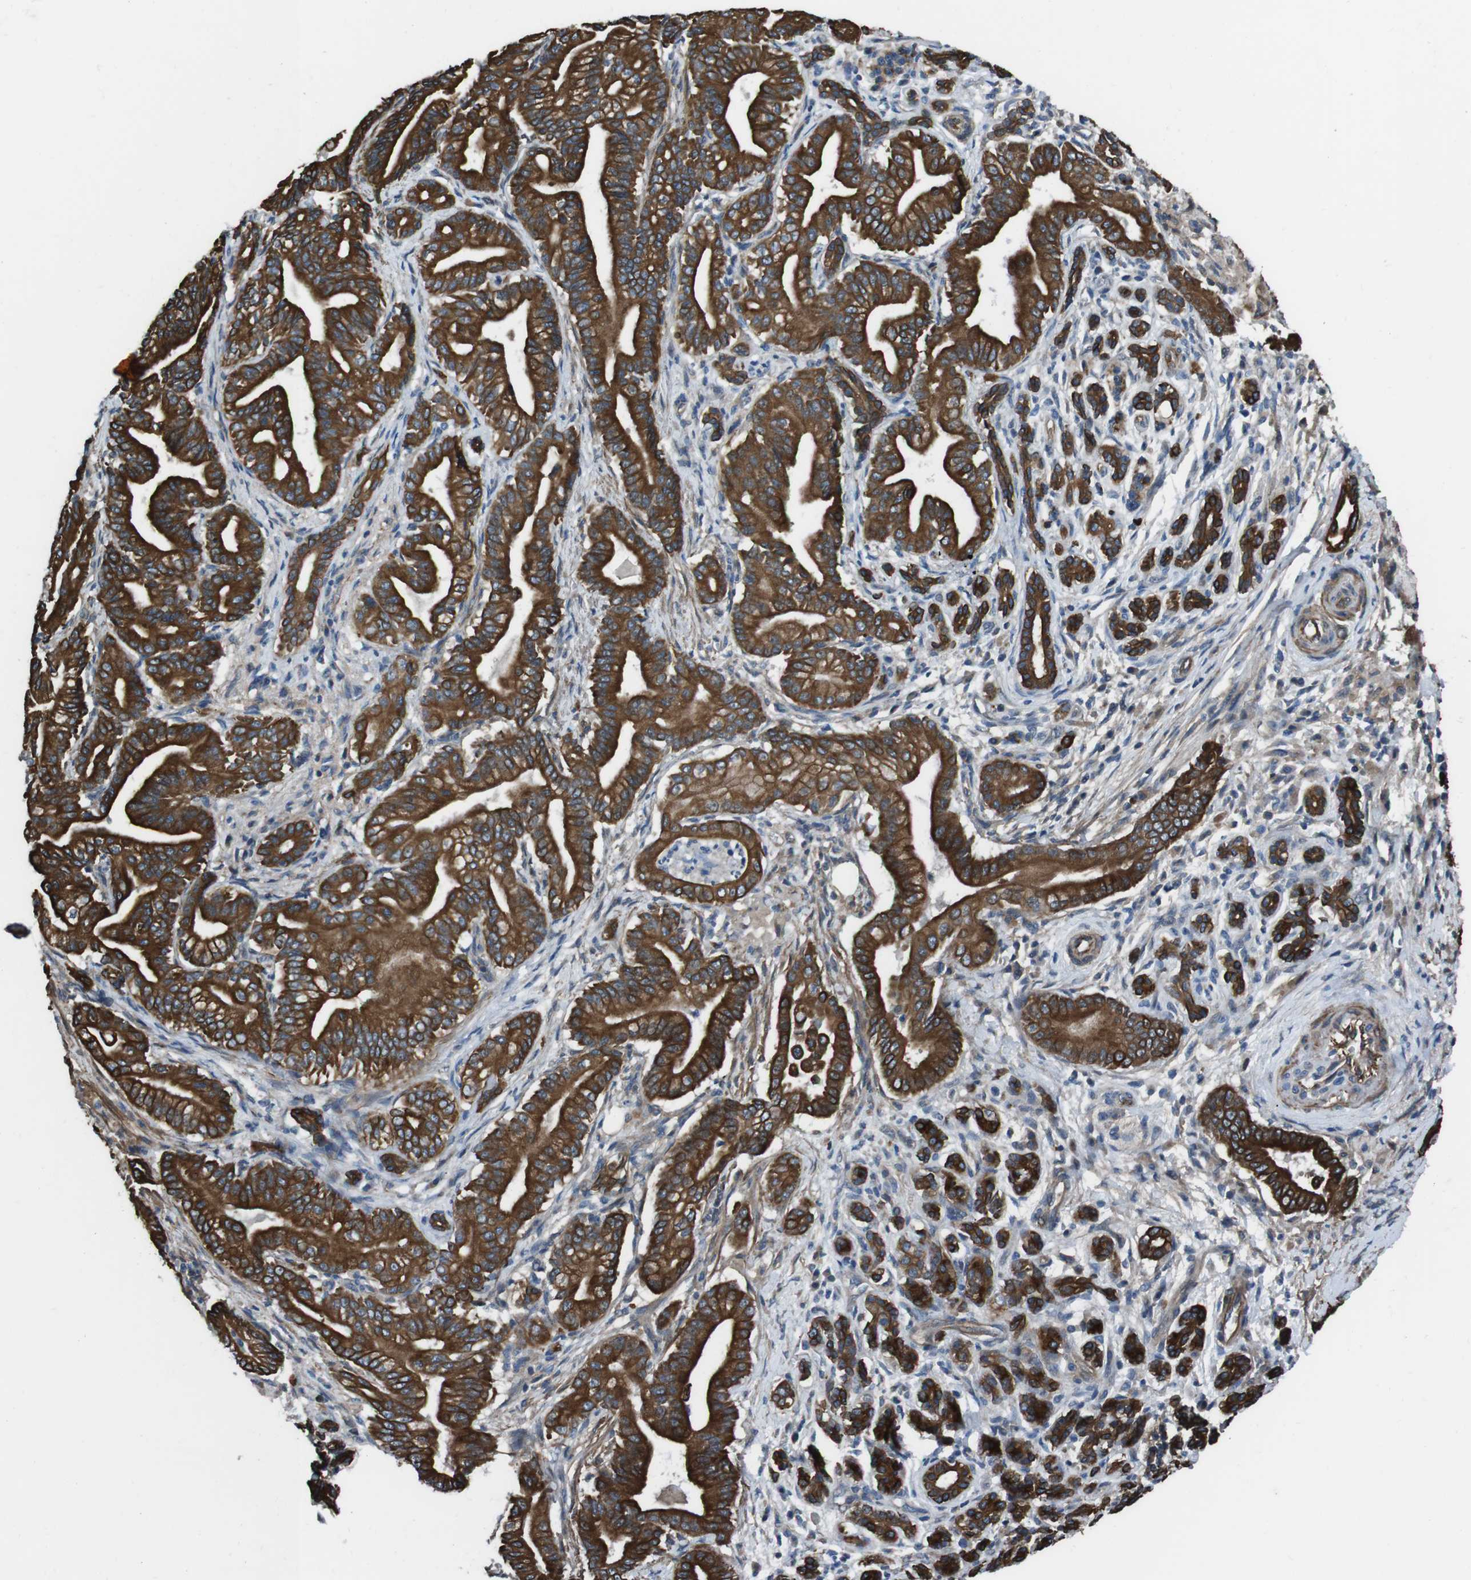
{"staining": {"intensity": "strong", "quantity": ">75%", "location": "cytoplasmic/membranous"}, "tissue": "pancreatic cancer", "cell_type": "Tumor cells", "image_type": "cancer", "snomed": [{"axis": "morphology", "description": "Normal tissue, NOS"}, {"axis": "morphology", "description": "Adenocarcinoma, NOS"}, {"axis": "topography", "description": "Pancreas"}], "caption": "Protein positivity by immunohistochemistry (IHC) demonstrates strong cytoplasmic/membranous positivity in about >75% of tumor cells in pancreatic cancer (adenocarcinoma).", "gene": "FAM174B", "patient": {"sex": "male", "age": 63}}